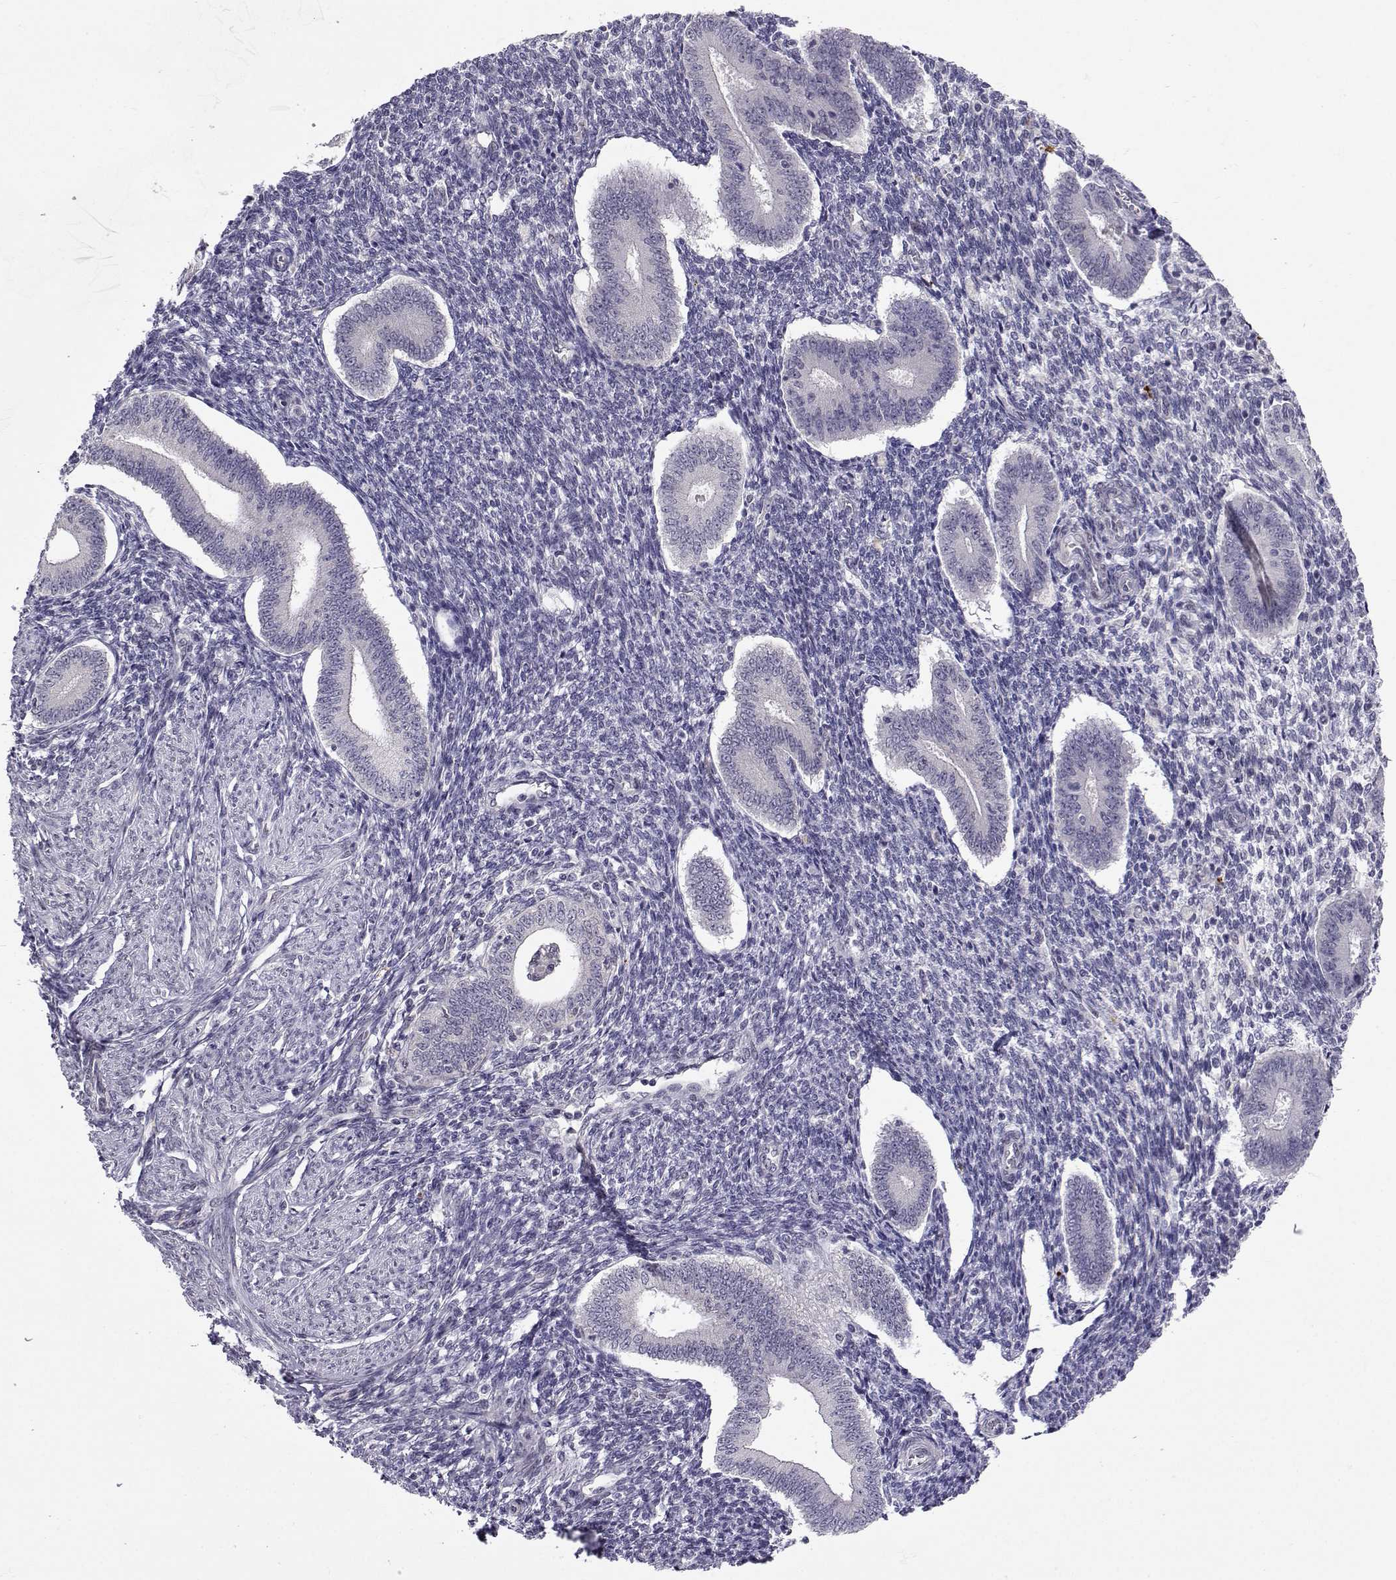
{"staining": {"intensity": "negative", "quantity": "none", "location": "none"}, "tissue": "endometrium", "cell_type": "Cells in endometrial stroma", "image_type": "normal", "snomed": [{"axis": "morphology", "description": "Normal tissue, NOS"}, {"axis": "topography", "description": "Endometrium"}], "caption": "Immunohistochemical staining of normal human endometrium reveals no significant expression in cells in endometrial stroma.", "gene": "SLC6A3", "patient": {"sex": "female", "age": 40}}